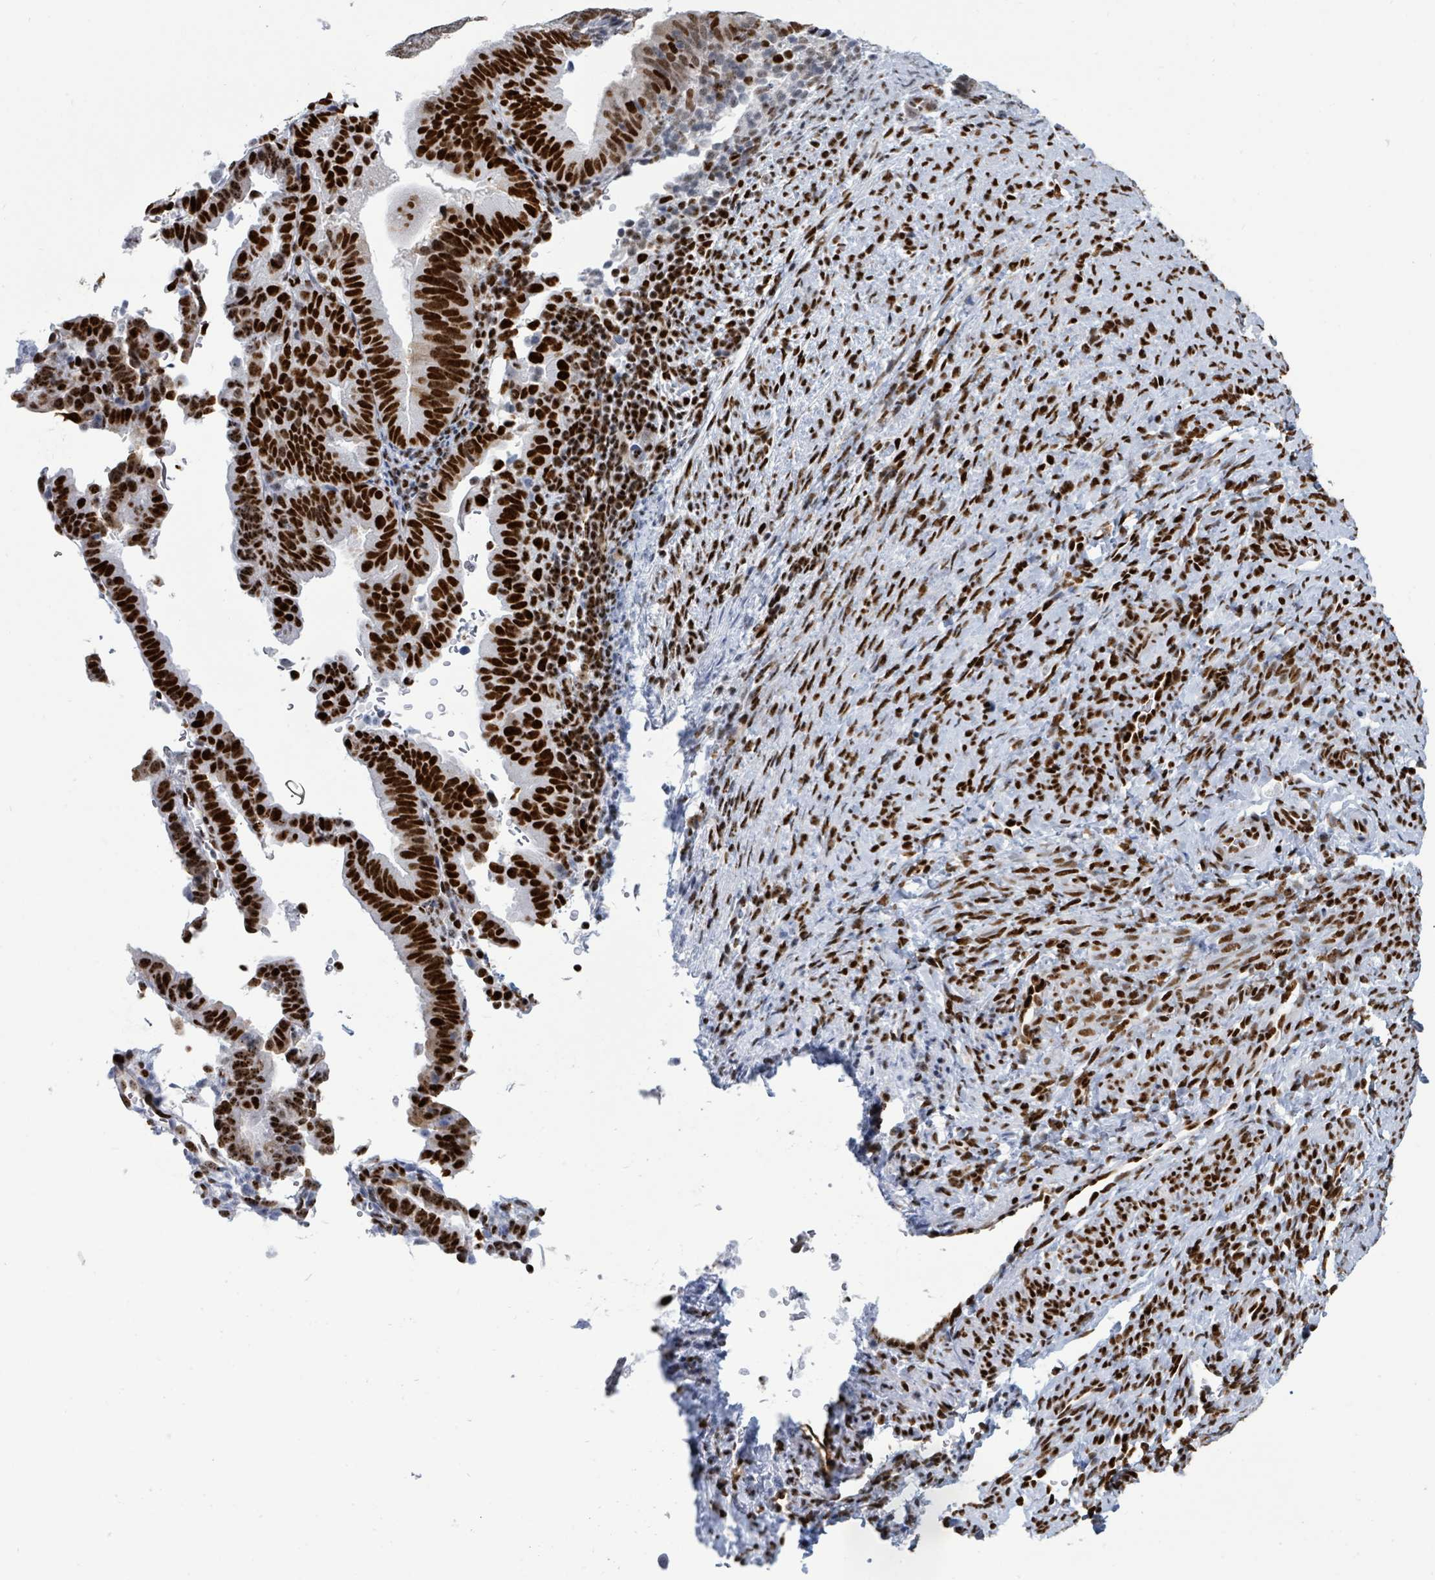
{"staining": {"intensity": "strong", "quantity": ">75%", "location": "nuclear"}, "tissue": "endometrial cancer", "cell_type": "Tumor cells", "image_type": "cancer", "snomed": [{"axis": "morphology", "description": "Adenocarcinoma, NOS"}, {"axis": "topography", "description": "Endometrium"}], "caption": "This is a micrograph of IHC staining of endometrial cancer, which shows strong expression in the nuclear of tumor cells.", "gene": "SUMO4", "patient": {"sex": "female", "age": 70}}